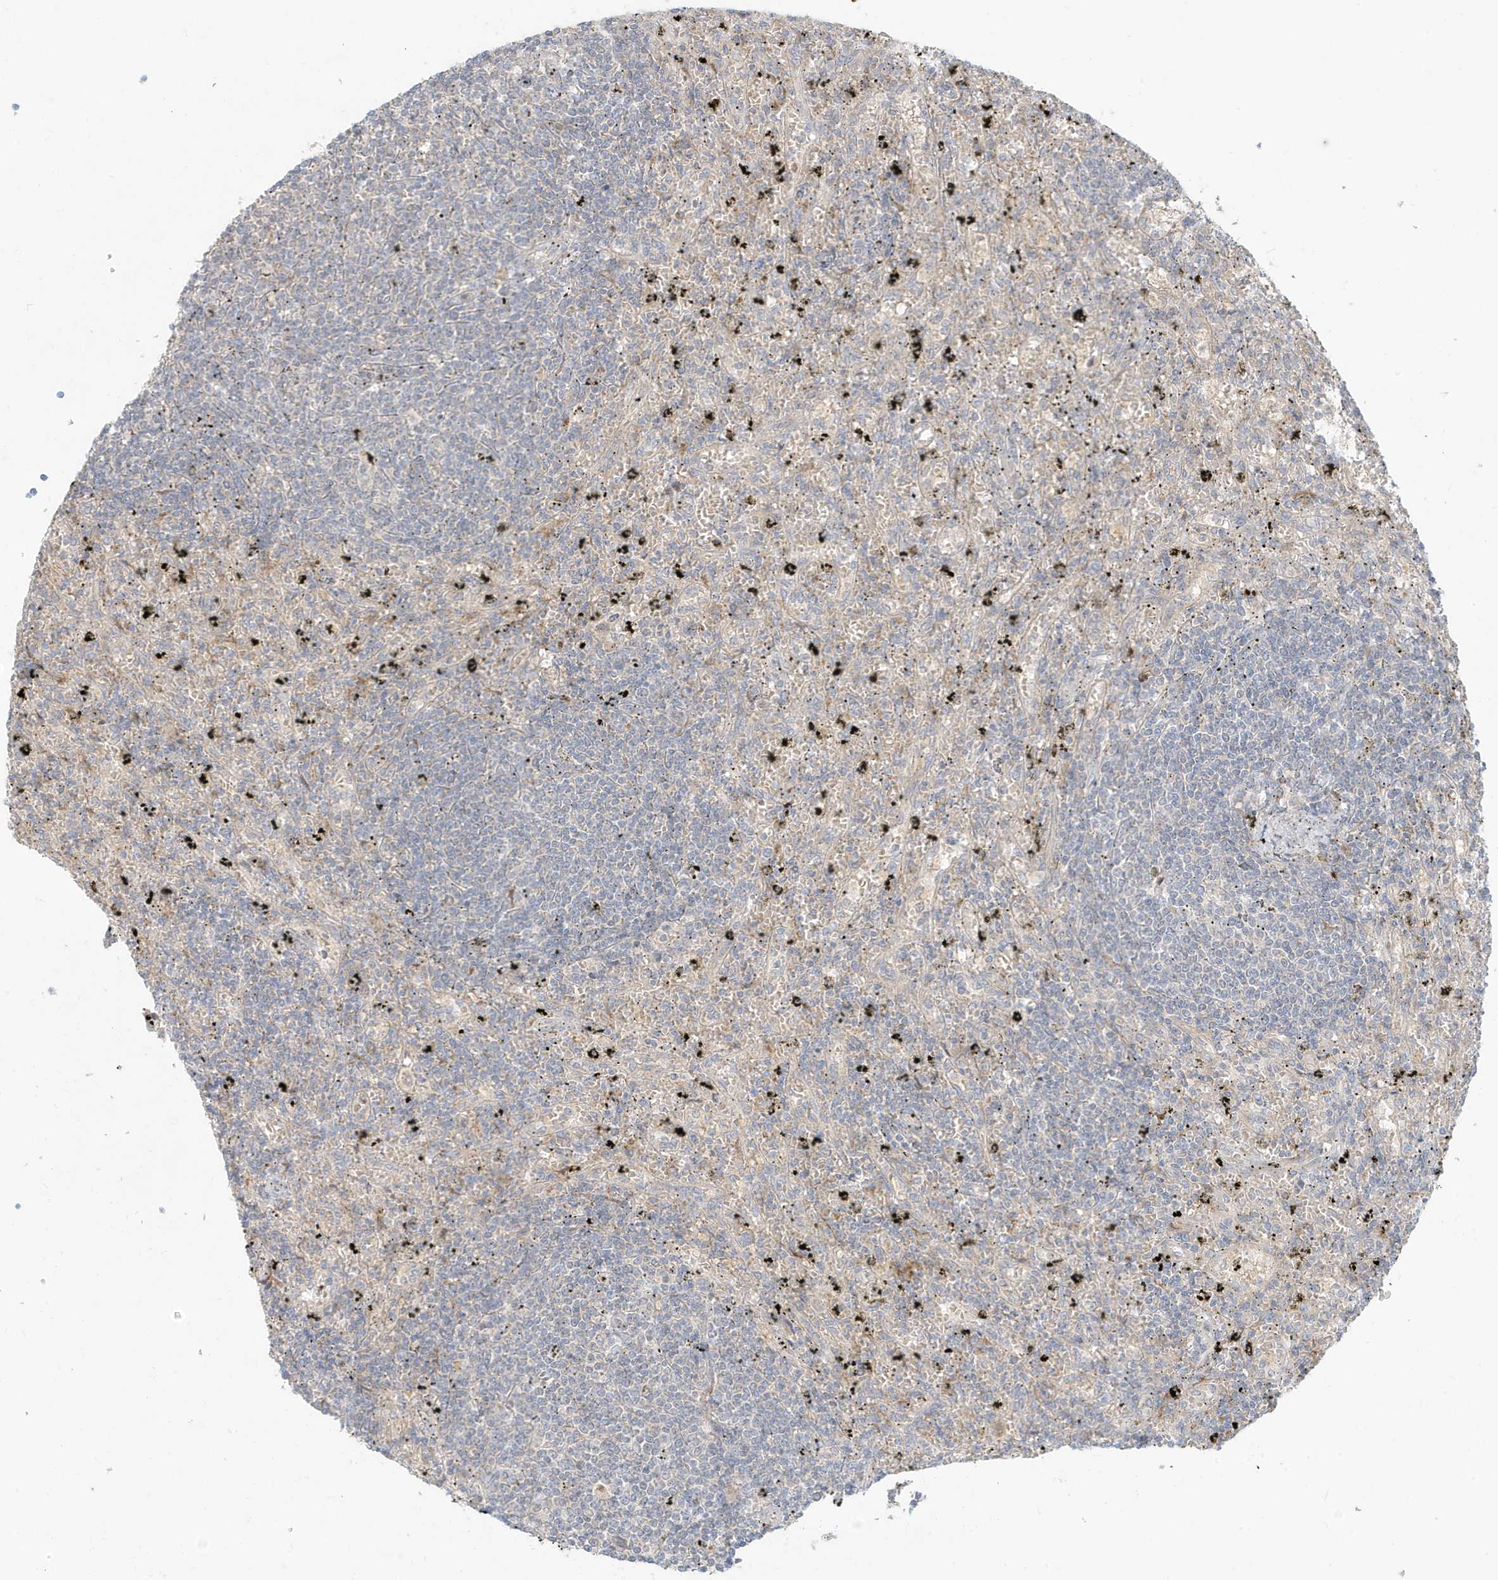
{"staining": {"intensity": "negative", "quantity": "none", "location": "none"}, "tissue": "lymphoma", "cell_type": "Tumor cells", "image_type": "cancer", "snomed": [{"axis": "morphology", "description": "Malignant lymphoma, non-Hodgkin's type, Low grade"}, {"axis": "topography", "description": "Spleen"}], "caption": "Immunohistochemical staining of low-grade malignant lymphoma, non-Hodgkin's type demonstrates no significant positivity in tumor cells.", "gene": "MCOLN1", "patient": {"sex": "male", "age": 76}}